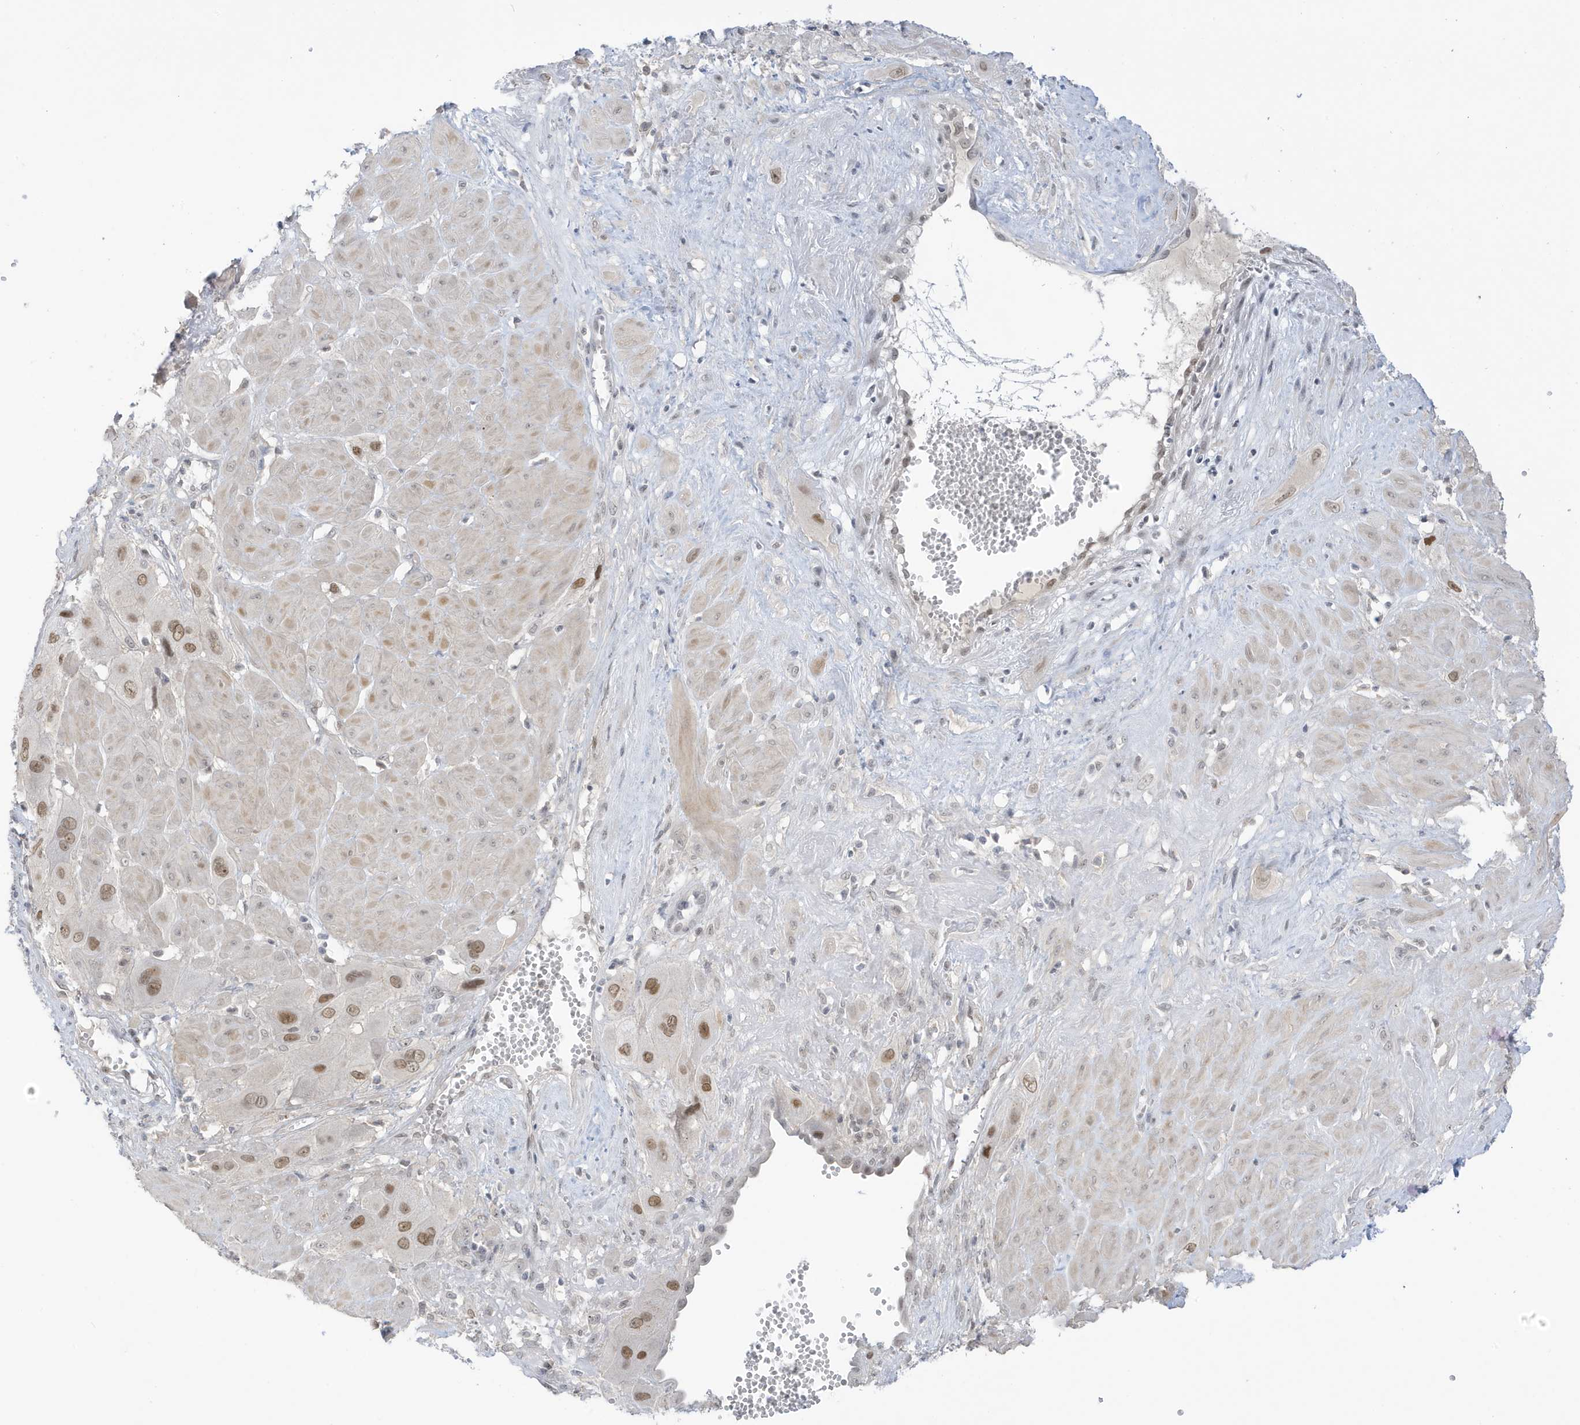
{"staining": {"intensity": "moderate", "quantity": ">75%", "location": "nuclear"}, "tissue": "cervical cancer", "cell_type": "Tumor cells", "image_type": "cancer", "snomed": [{"axis": "morphology", "description": "Squamous cell carcinoma, NOS"}, {"axis": "topography", "description": "Cervix"}], "caption": "Immunohistochemistry histopathology image of cervical squamous cell carcinoma stained for a protein (brown), which reveals medium levels of moderate nuclear positivity in about >75% of tumor cells.", "gene": "MSL3", "patient": {"sex": "female", "age": 34}}